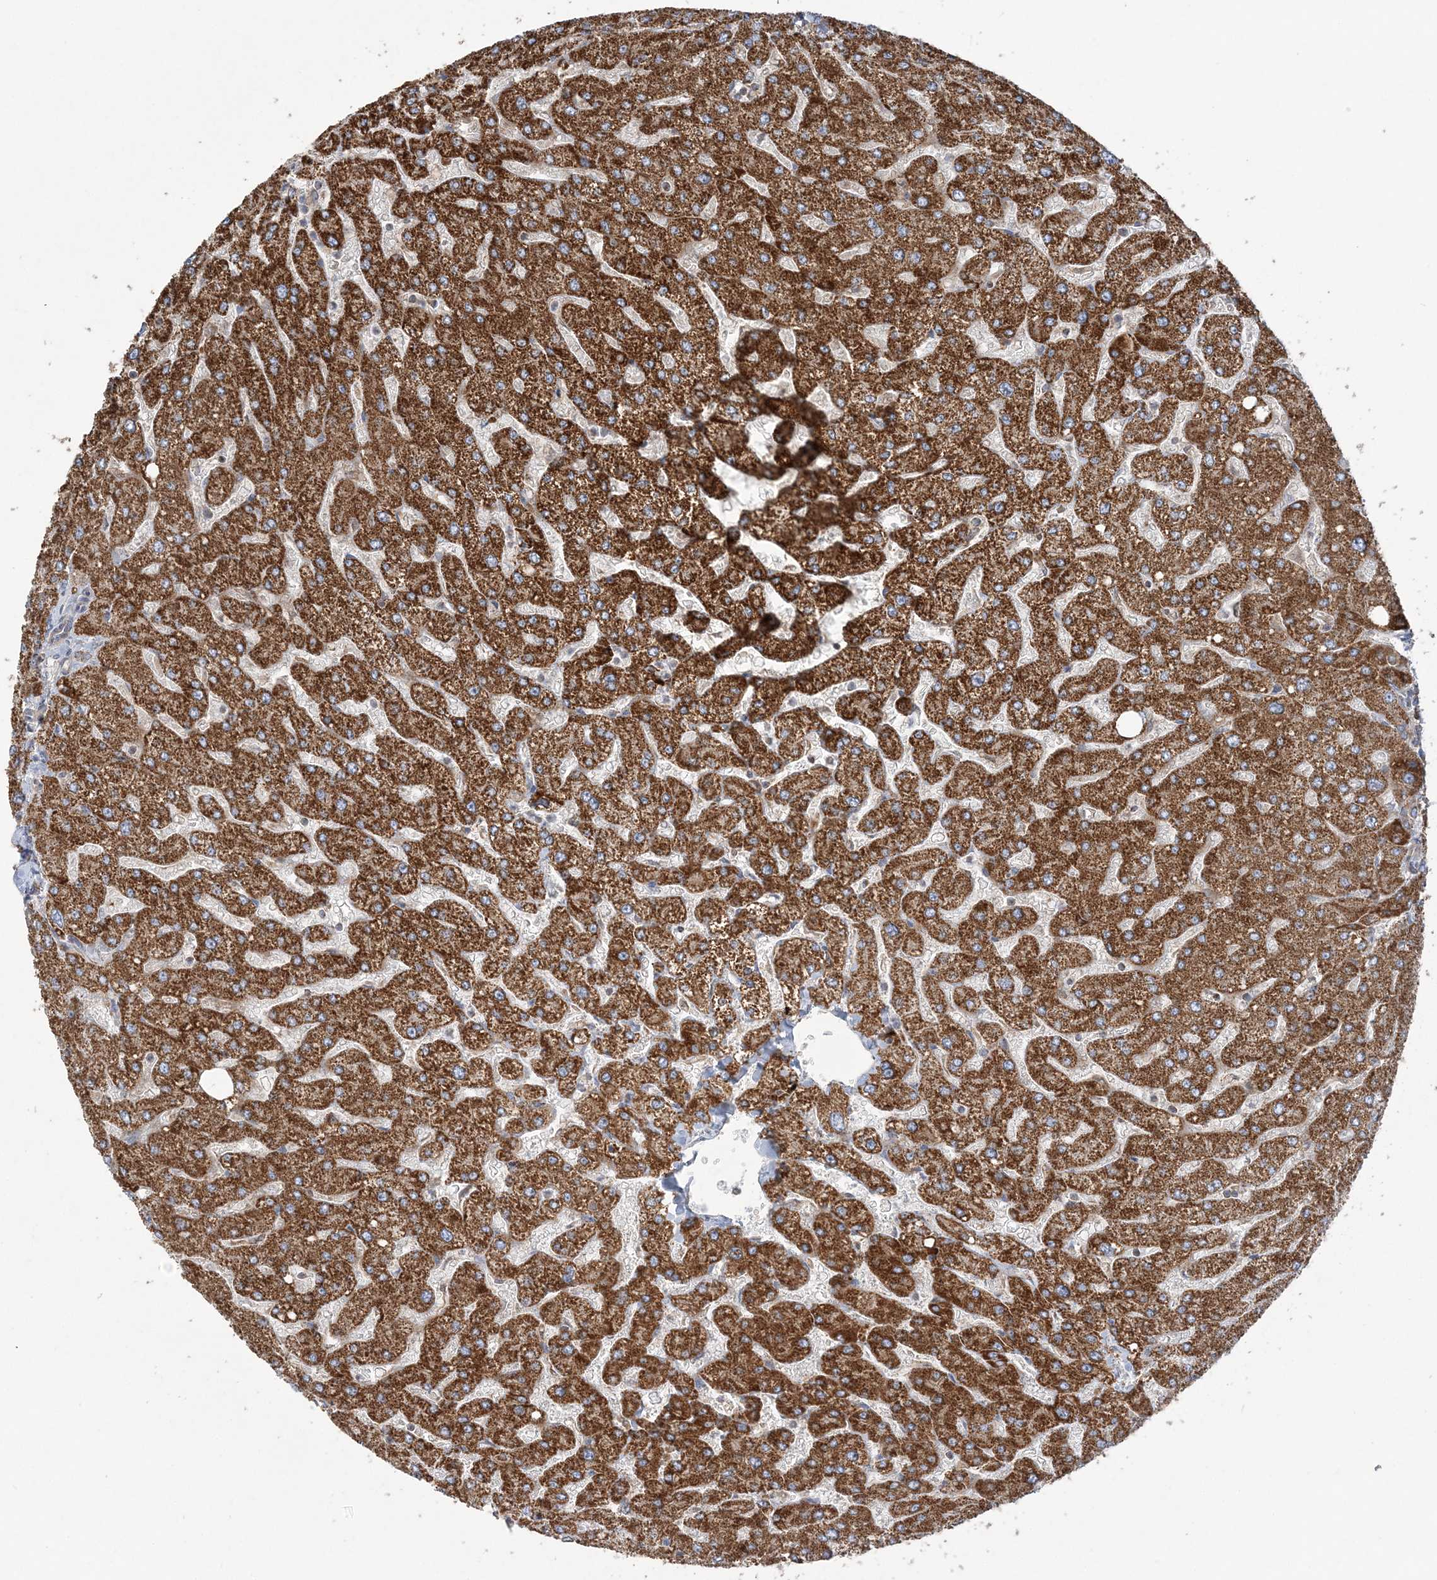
{"staining": {"intensity": "weak", "quantity": "25%-75%", "location": "cytoplasmic/membranous"}, "tissue": "liver", "cell_type": "Cholangiocytes", "image_type": "normal", "snomed": [{"axis": "morphology", "description": "Normal tissue, NOS"}, {"axis": "topography", "description": "Liver"}], "caption": "Protein analysis of benign liver displays weak cytoplasmic/membranous positivity in about 25%-75% of cholangiocytes.", "gene": "SCLT1", "patient": {"sex": "male", "age": 55}}